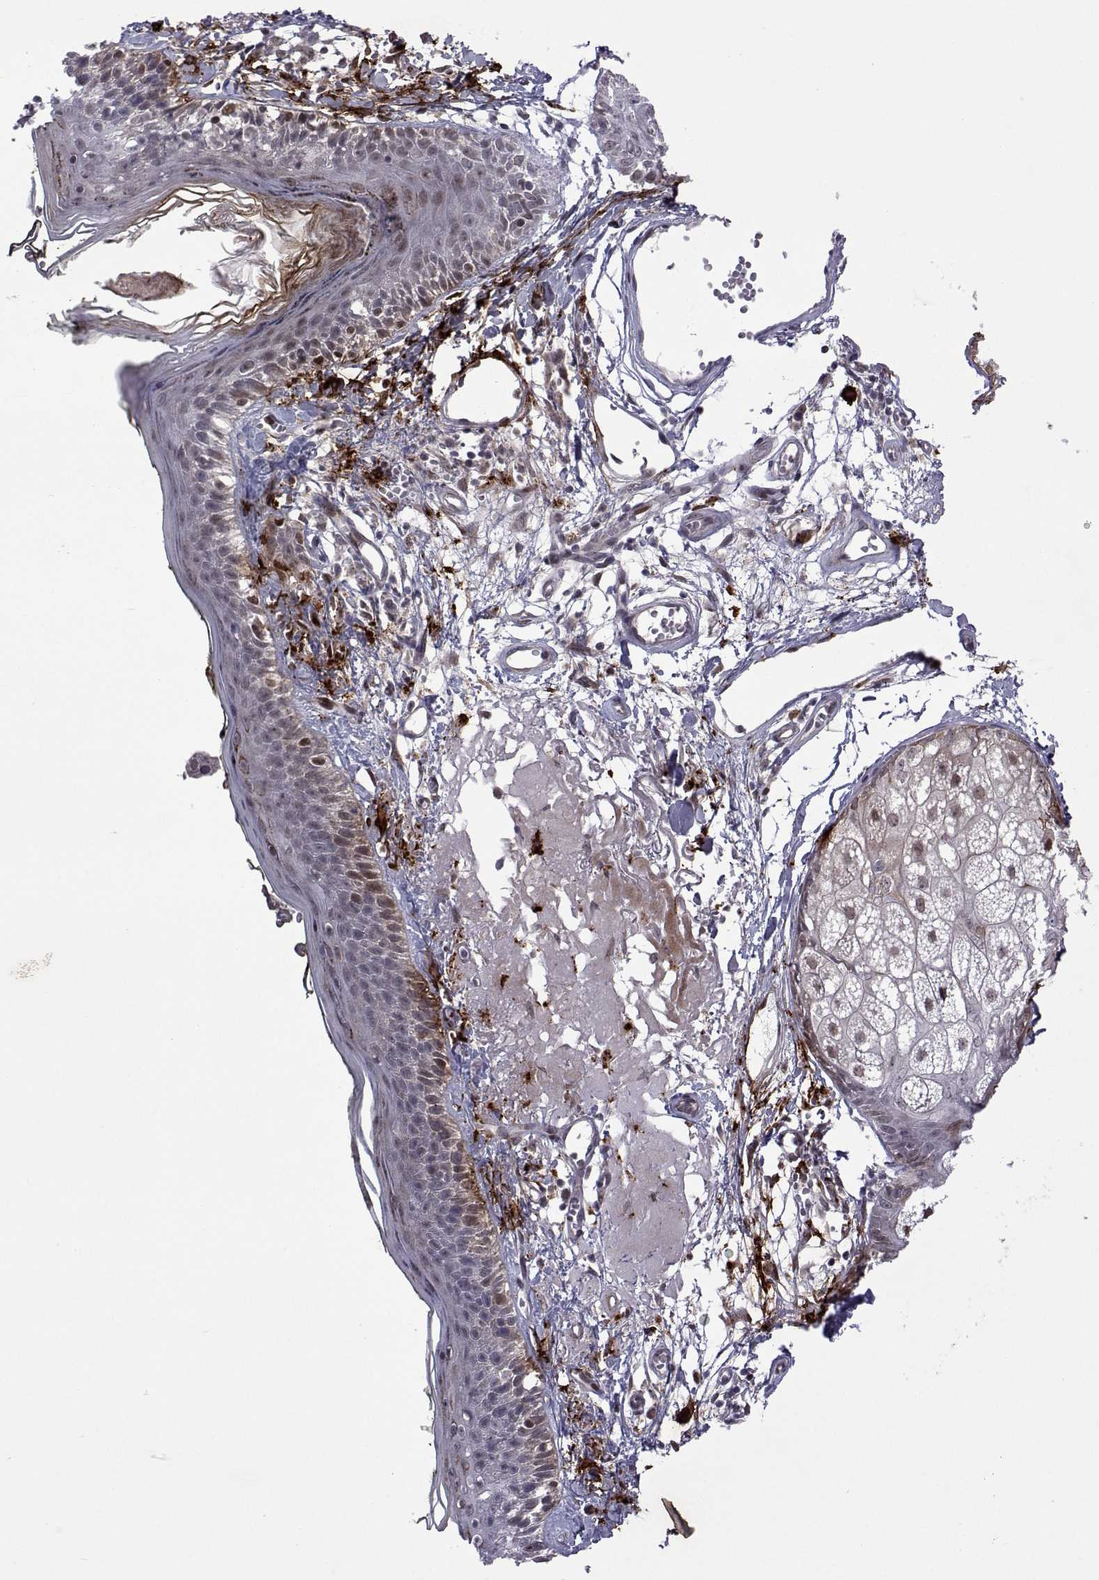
{"staining": {"intensity": "negative", "quantity": "none", "location": "none"}, "tissue": "skin", "cell_type": "Fibroblasts", "image_type": "normal", "snomed": [{"axis": "morphology", "description": "Normal tissue, NOS"}, {"axis": "topography", "description": "Skin"}], "caption": "Immunohistochemistry photomicrograph of unremarkable human skin stained for a protein (brown), which demonstrates no staining in fibroblasts.", "gene": "EFCAB3", "patient": {"sex": "male", "age": 76}}